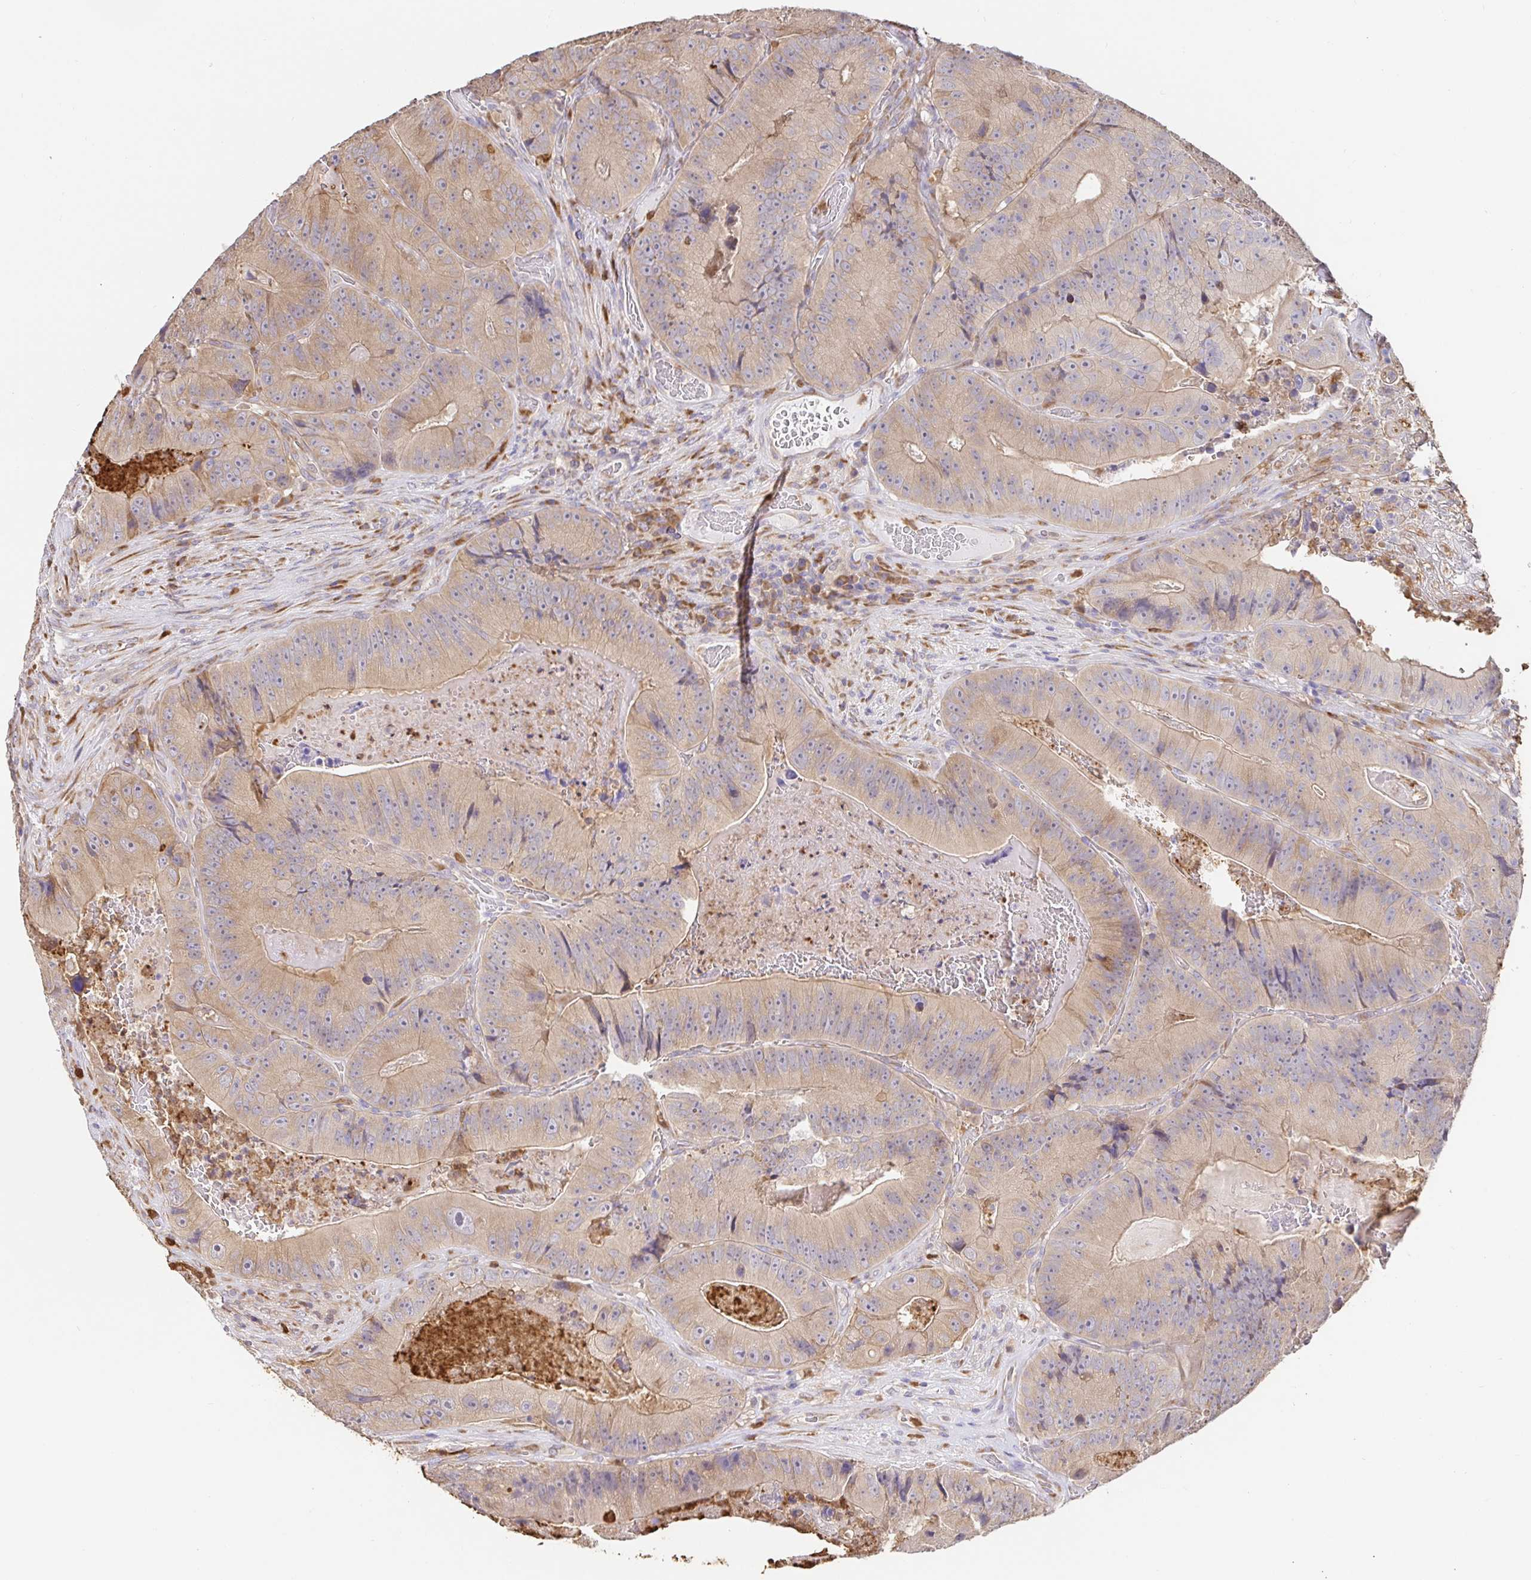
{"staining": {"intensity": "weak", "quantity": "25%-75%", "location": "cytoplasmic/membranous"}, "tissue": "colorectal cancer", "cell_type": "Tumor cells", "image_type": "cancer", "snomed": [{"axis": "morphology", "description": "Adenocarcinoma, NOS"}, {"axis": "topography", "description": "Colon"}], "caption": "Immunohistochemical staining of human colorectal adenocarcinoma reveals low levels of weak cytoplasmic/membranous positivity in about 25%-75% of tumor cells. The protein is shown in brown color, while the nuclei are stained blue.", "gene": "PDPK1", "patient": {"sex": "female", "age": 86}}